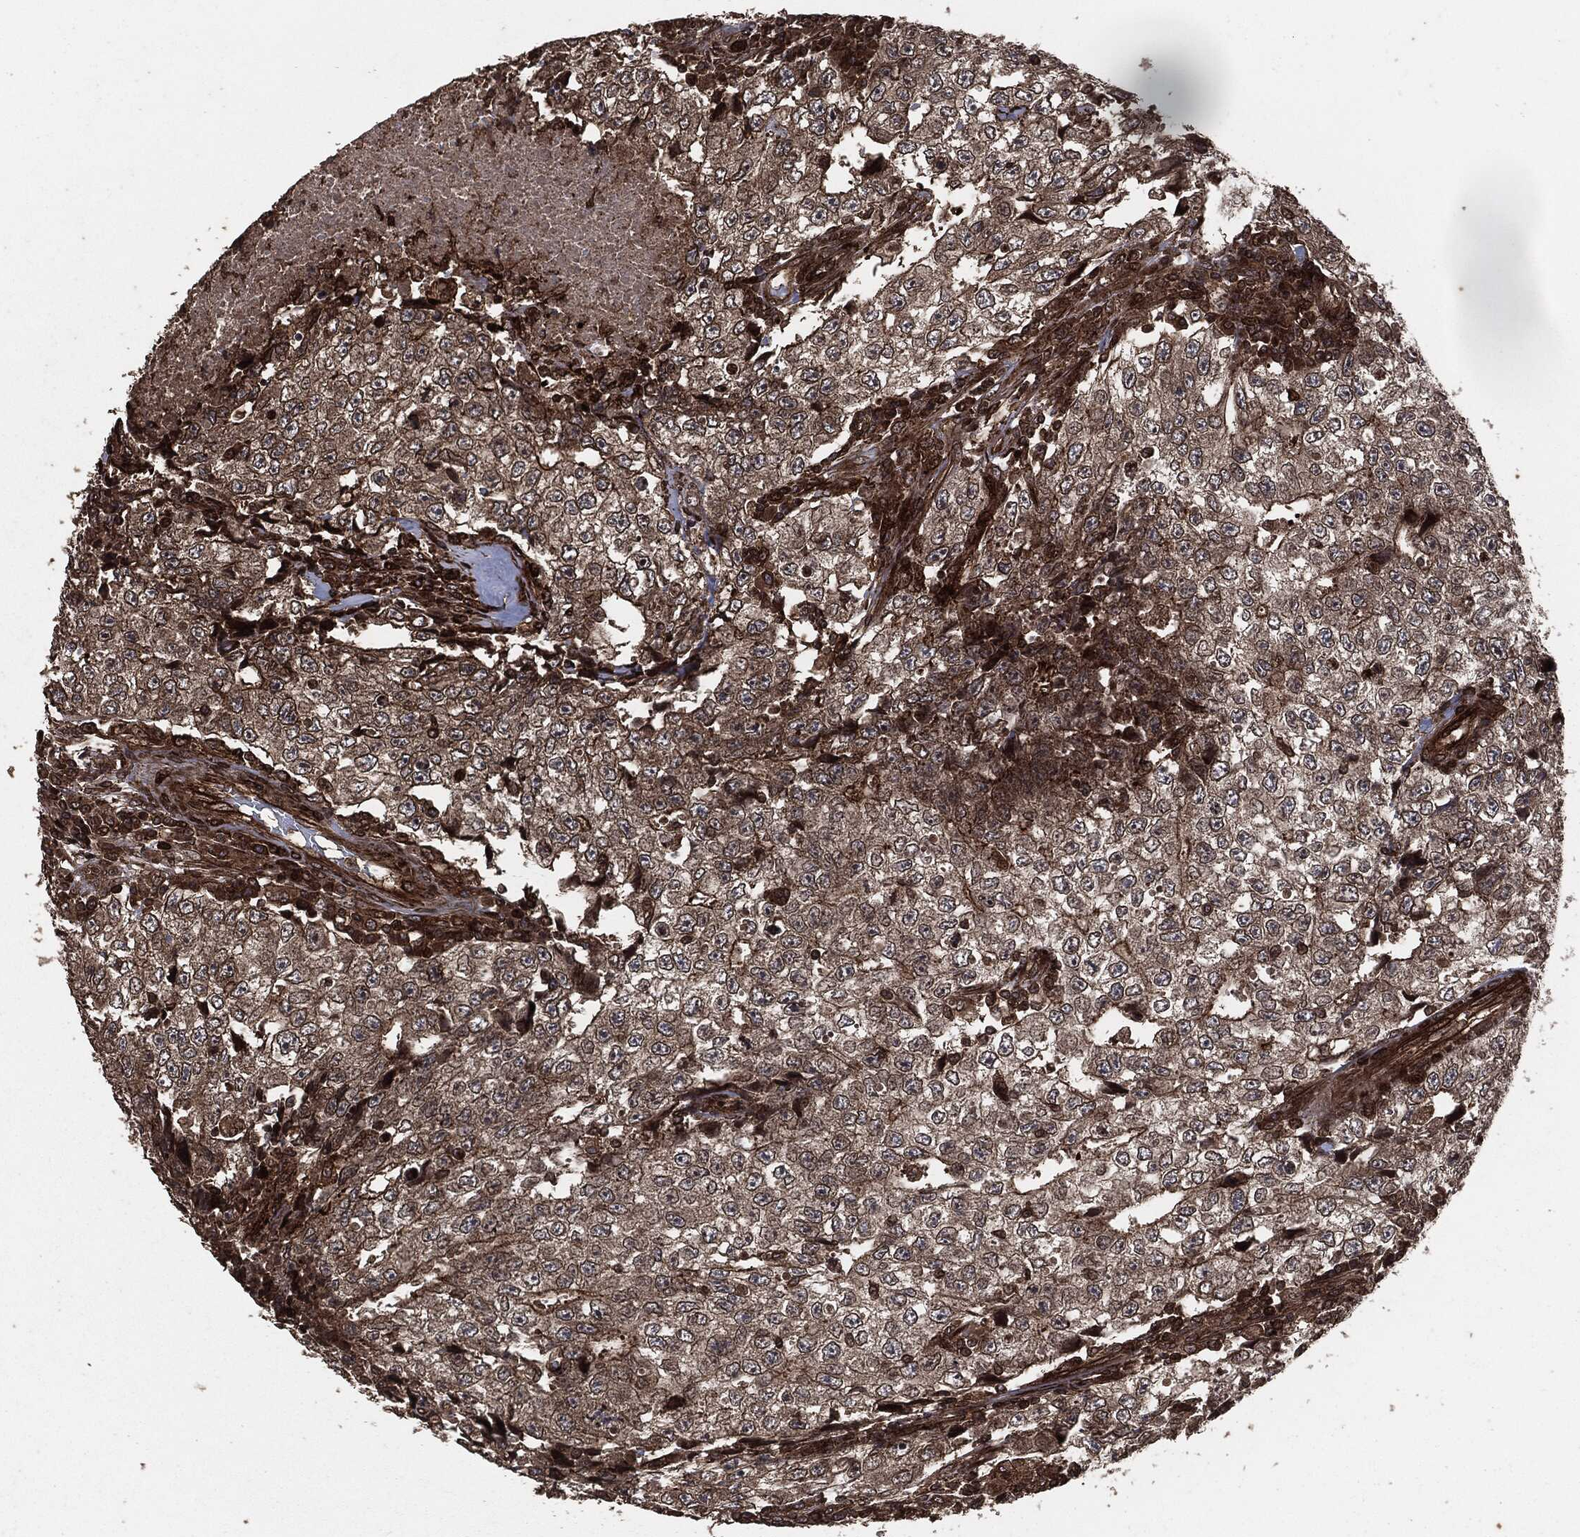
{"staining": {"intensity": "weak", "quantity": ">75%", "location": "cytoplasmic/membranous"}, "tissue": "testis cancer", "cell_type": "Tumor cells", "image_type": "cancer", "snomed": [{"axis": "morphology", "description": "Necrosis, NOS"}, {"axis": "morphology", "description": "Carcinoma, Embryonal, NOS"}, {"axis": "topography", "description": "Testis"}], "caption": "Embryonal carcinoma (testis) stained for a protein (brown) demonstrates weak cytoplasmic/membranous positive positivity in approximately >75% of tumor cells.", "gene": "IFIT1", "patient": {"sex": "male", "age": 19}}